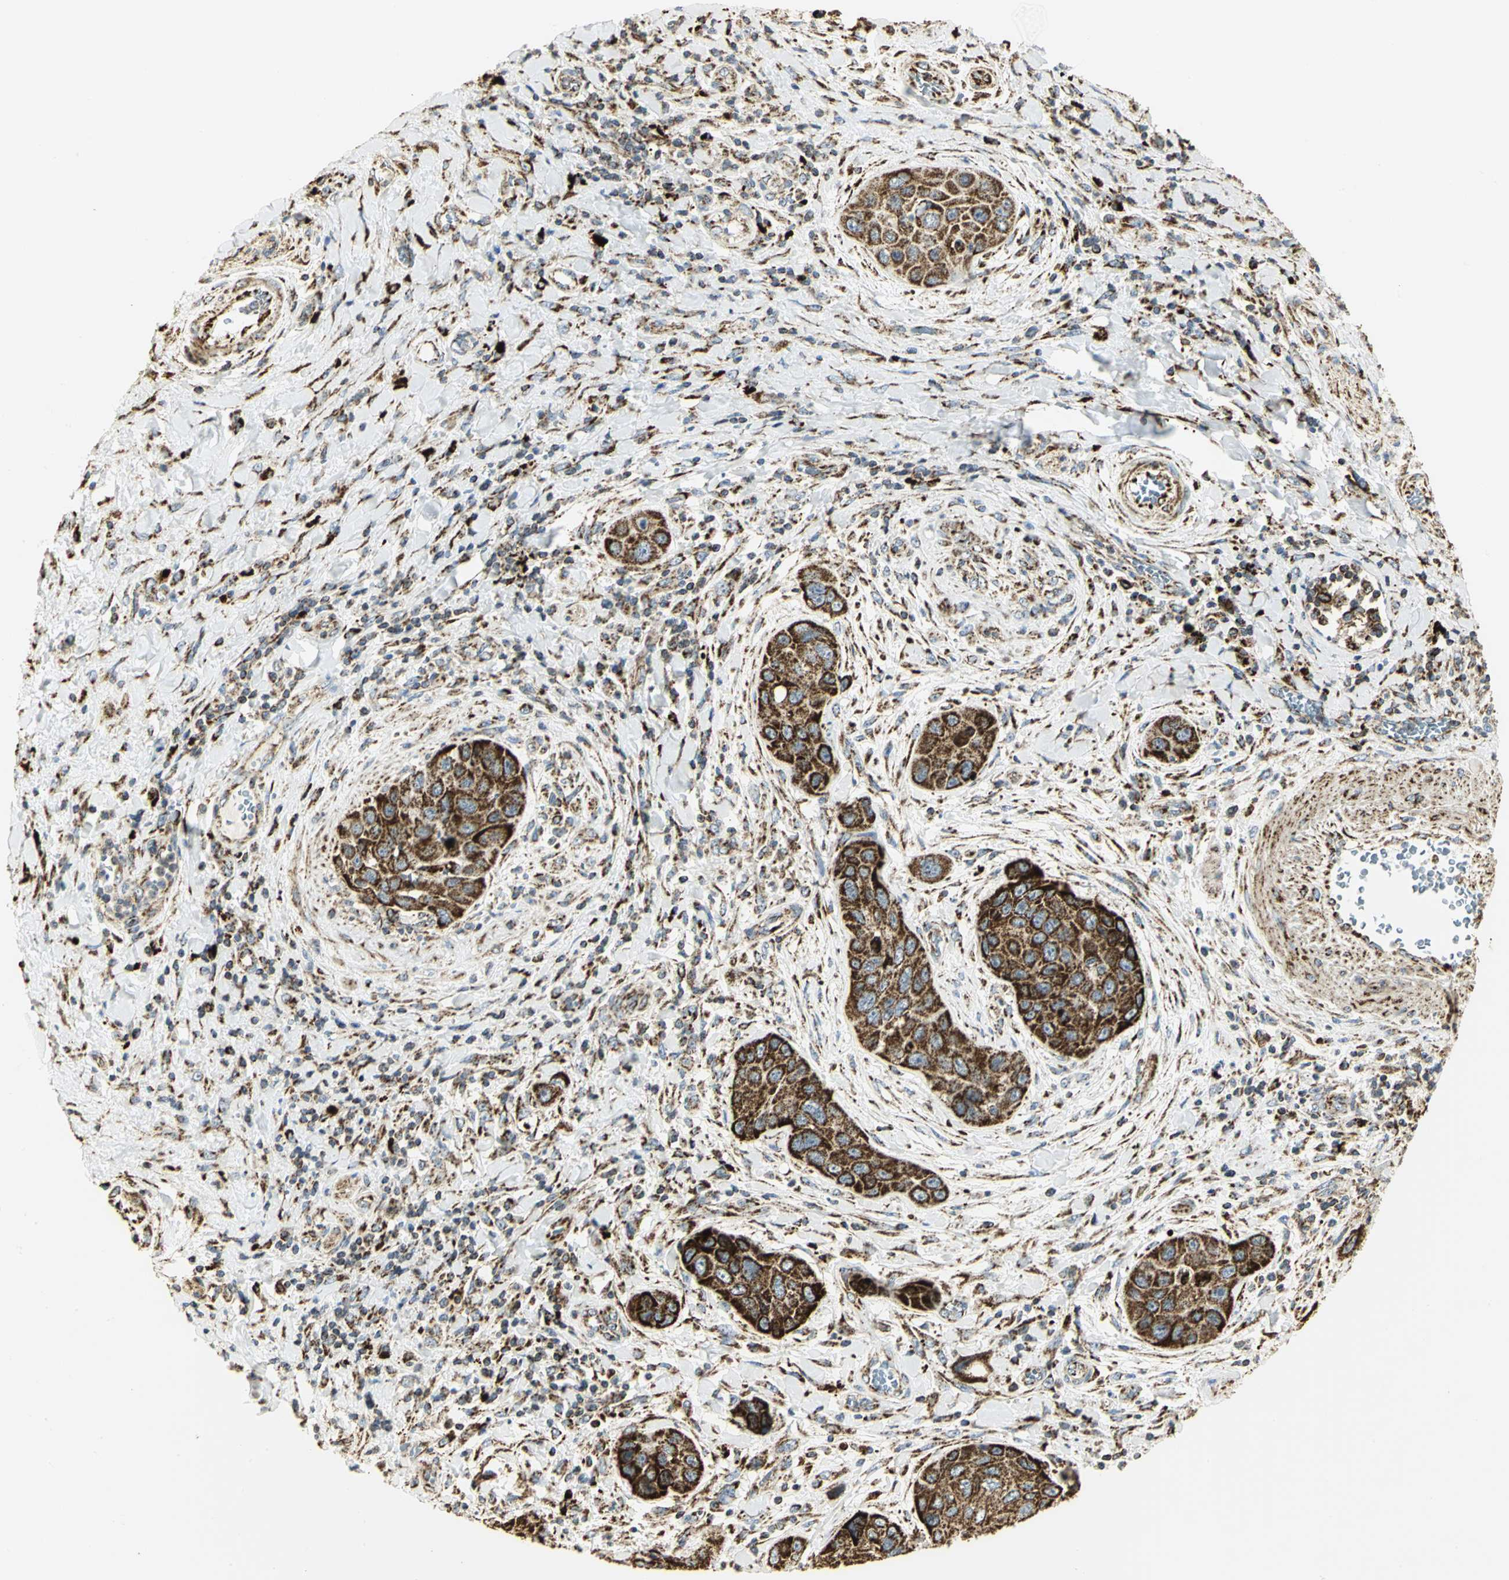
{"staining": {"intensity": "strong", "quantity": ">75%", "location": "cytoplasmic/membranous"}, "tissue": "pancreatic cancer", "cell_type": "Tumor cells", "image_type": "cancer", "snomed": [{"axis": "morphology", "description": "Adenocarcinoma, NOS"}, {"axis": "topography", "description": "Pancreas"}], "caption": "Strong cytoplasmic/membranous positivity for a protein is appreciated in about >75% of tumor cells of pancreatic adenocarcinoma using immunohistochemistry (IHC).", "gene": "VDAC1", "patient": {"sex": "female", "age": 70}}